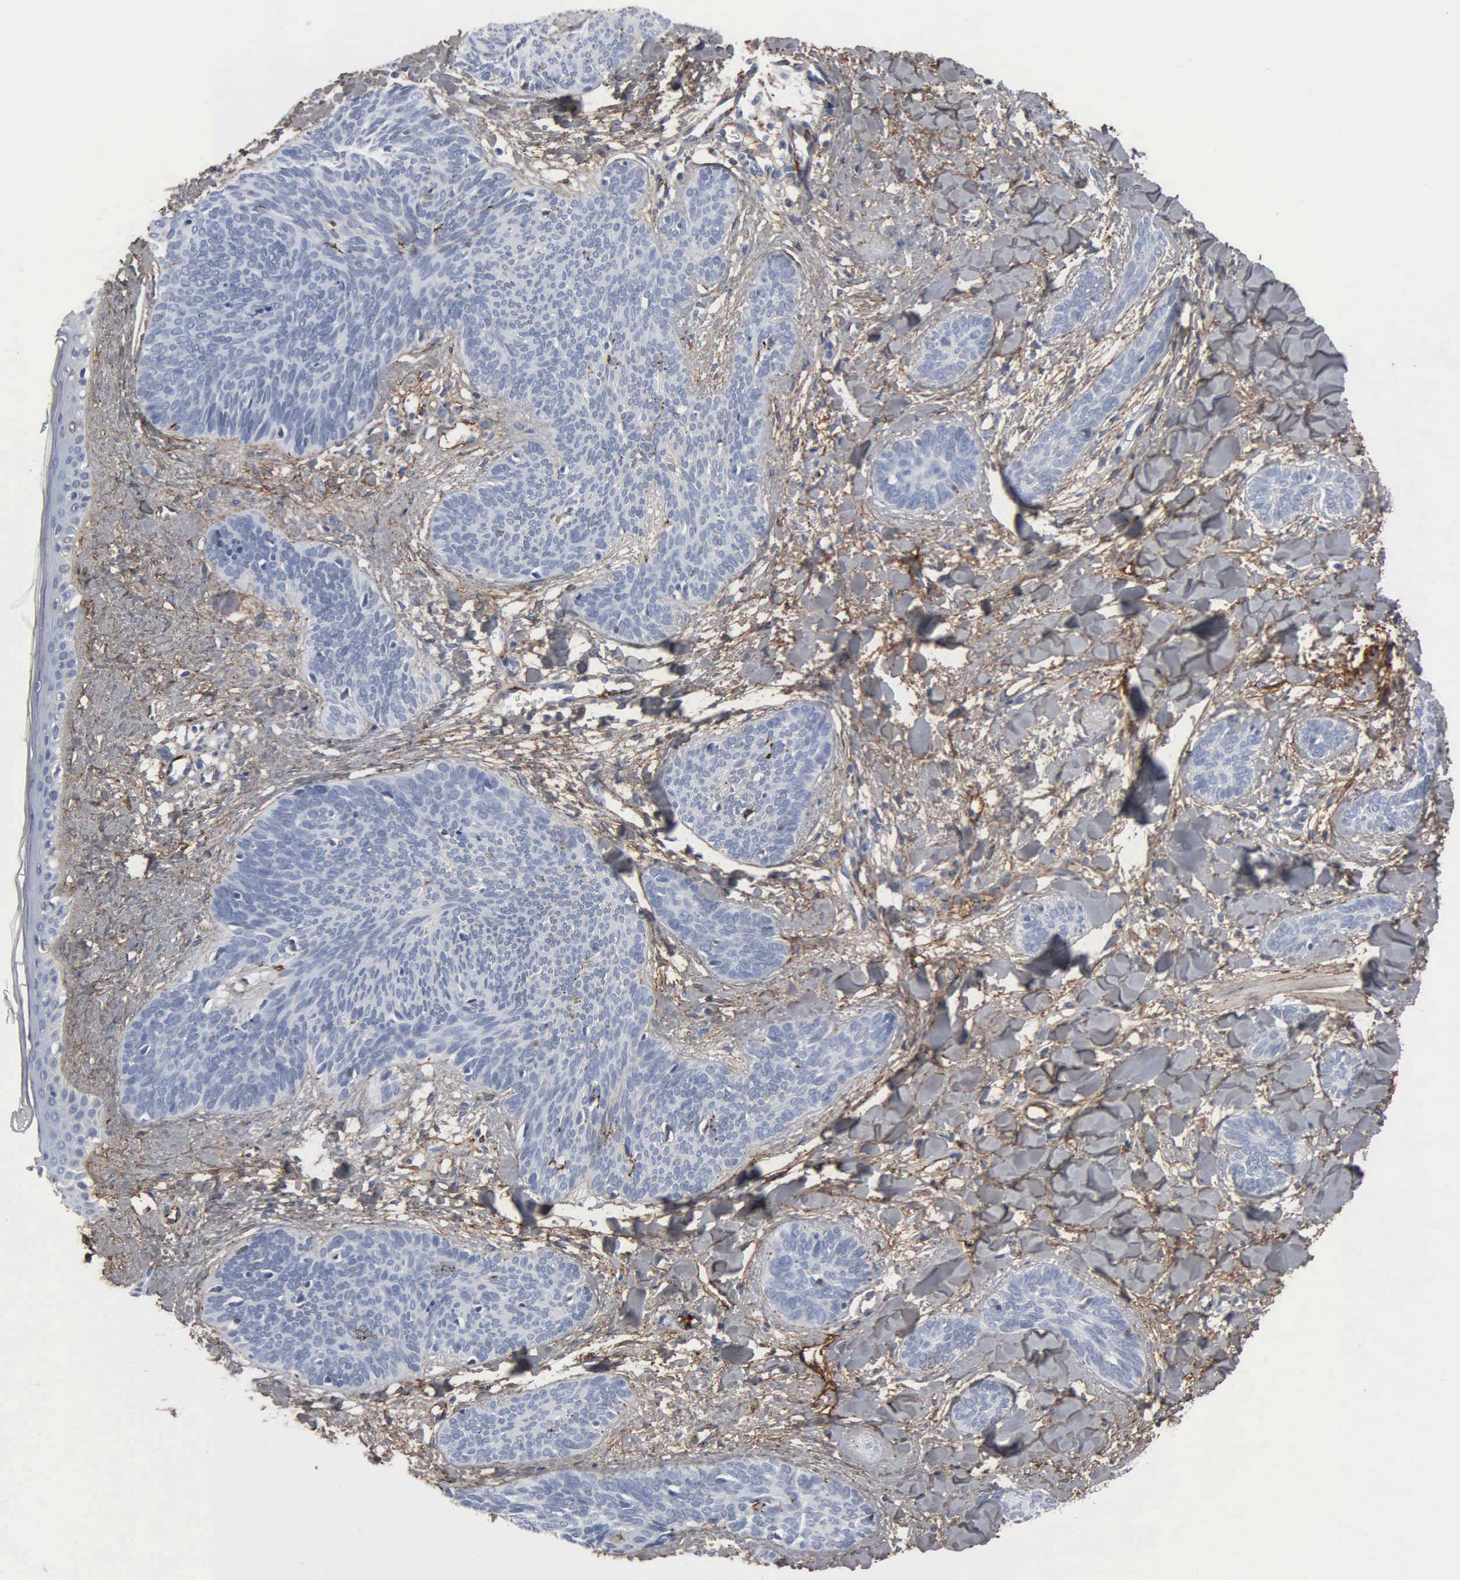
{"staining": {"intensity": "negative", "quantity": "none", "location": "none"}, "tissue": "skin cancer", "cell_type": "Tumor cells", "image_type": "cancer", "snomed": [{"axis": "morphology", "description": "Basal cell carcinoma"}, {"axis": "topography", "description": "Skin"}], "caption": "An IHC photomicrograph of skin basal cell carcinoma is shown. There is no staining in tumor cells of skin basal cell carcinoma. (Stains: DAB (3,3'-diaminobenzidine) IHC with hematoxylin counter stain, Microscopy: brightfield microscopy at high magnification).", "gene": "FN1", "patient": {"sex": "female", "age": 81}}